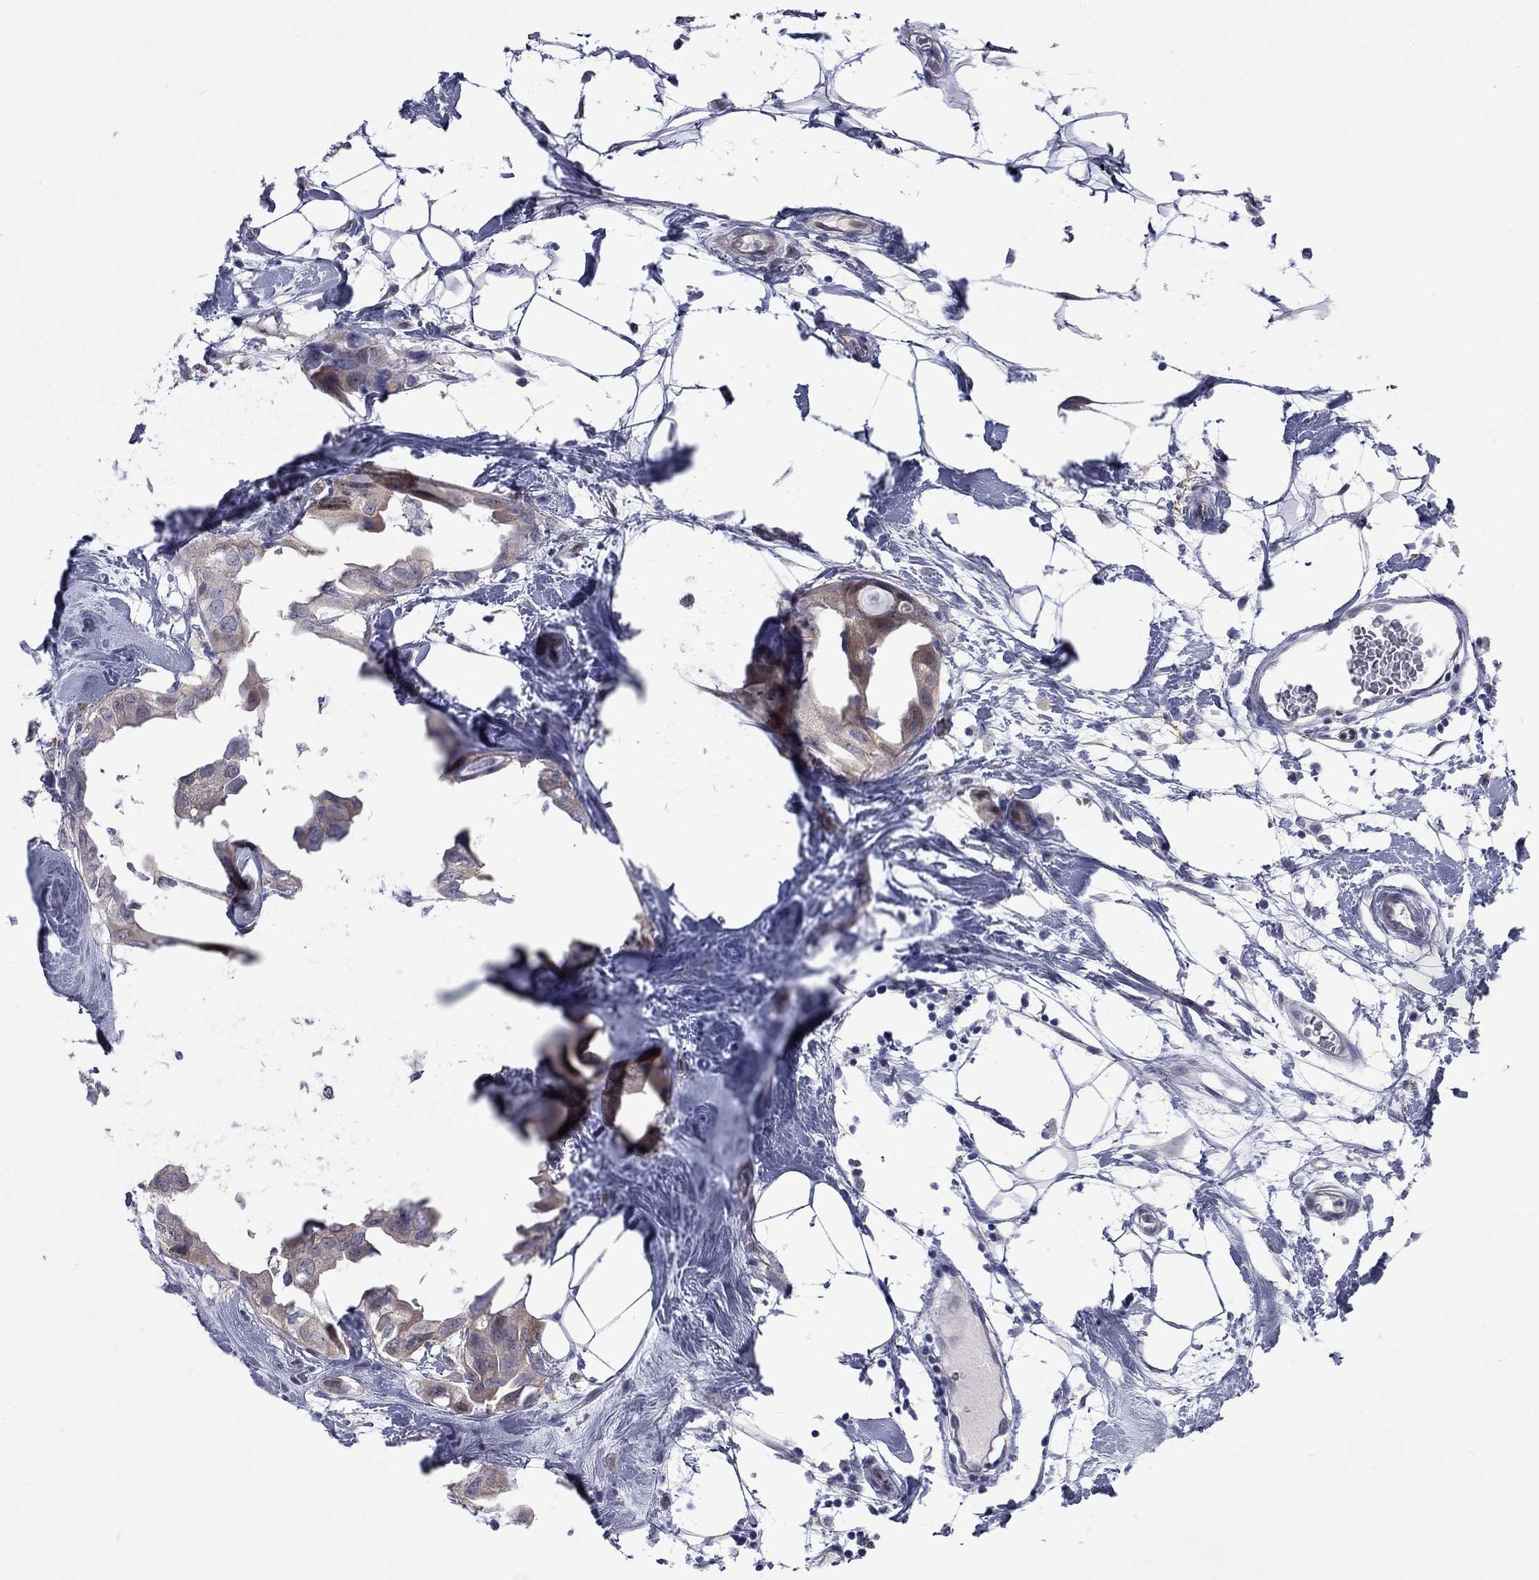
{"staining": {"intensity": "moderate", "quantity": ">75%", "location": "cytoplasmic/membranous"}, "tissue": "breast cancer", "cell_type": "Tumor cells", "image_type": "cancer", "snomed": [{"axis": "morphology", "description": "Normal tissue, NOS"}, {"axis": "morphology", "description": "Duct carcinoma"}, {"axis": "topography", "description": "Breast"}], "caption": "Breast cancer stained with immunohistochemistry (IHC) reveals moderate cytoplasmic/membranous positivity in approximately >75% of tumor cells.", "gene": "CTNNBIP1", "patient": {"sex": "female", "age": 40}}